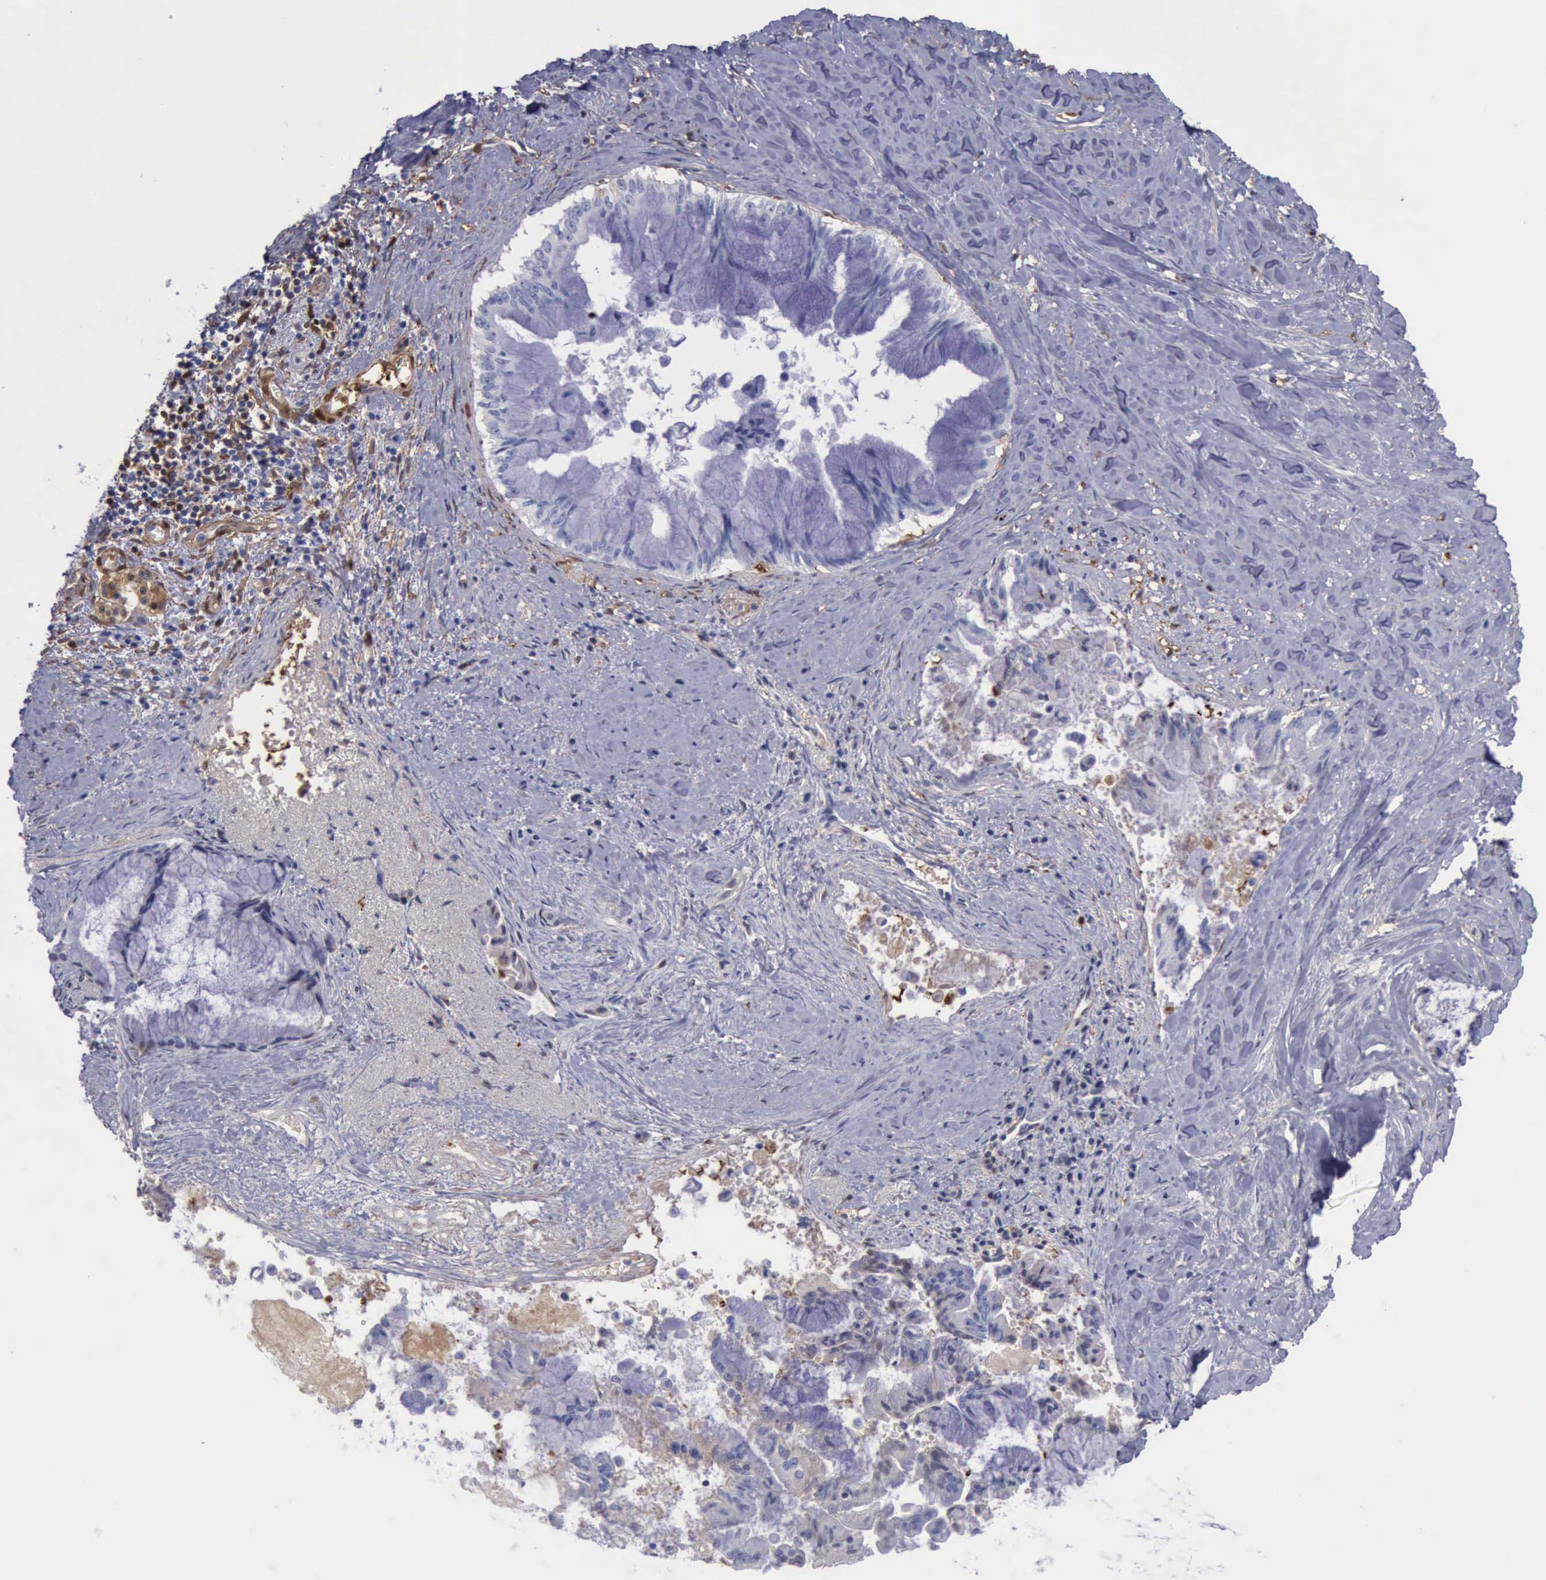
{"staining": {"intensity": "negative", "quantity": "none", "location": "none"}, "tissue": "pancreatic cancer", "cell_type": "Tumor cells", "image_type": "cancer", "snomed": [{"axis": "morphology", "description": "Adenocarcinoma, NOS"}, {"axis": "topography", "description": "Pancreas"}], "caption": "Protein analysis of pancreatic adenocarcinoma demonstrates no significant expression in tumor cells.", "gene": "FHL1", "patient": {"sex": "male", "age": 59}}